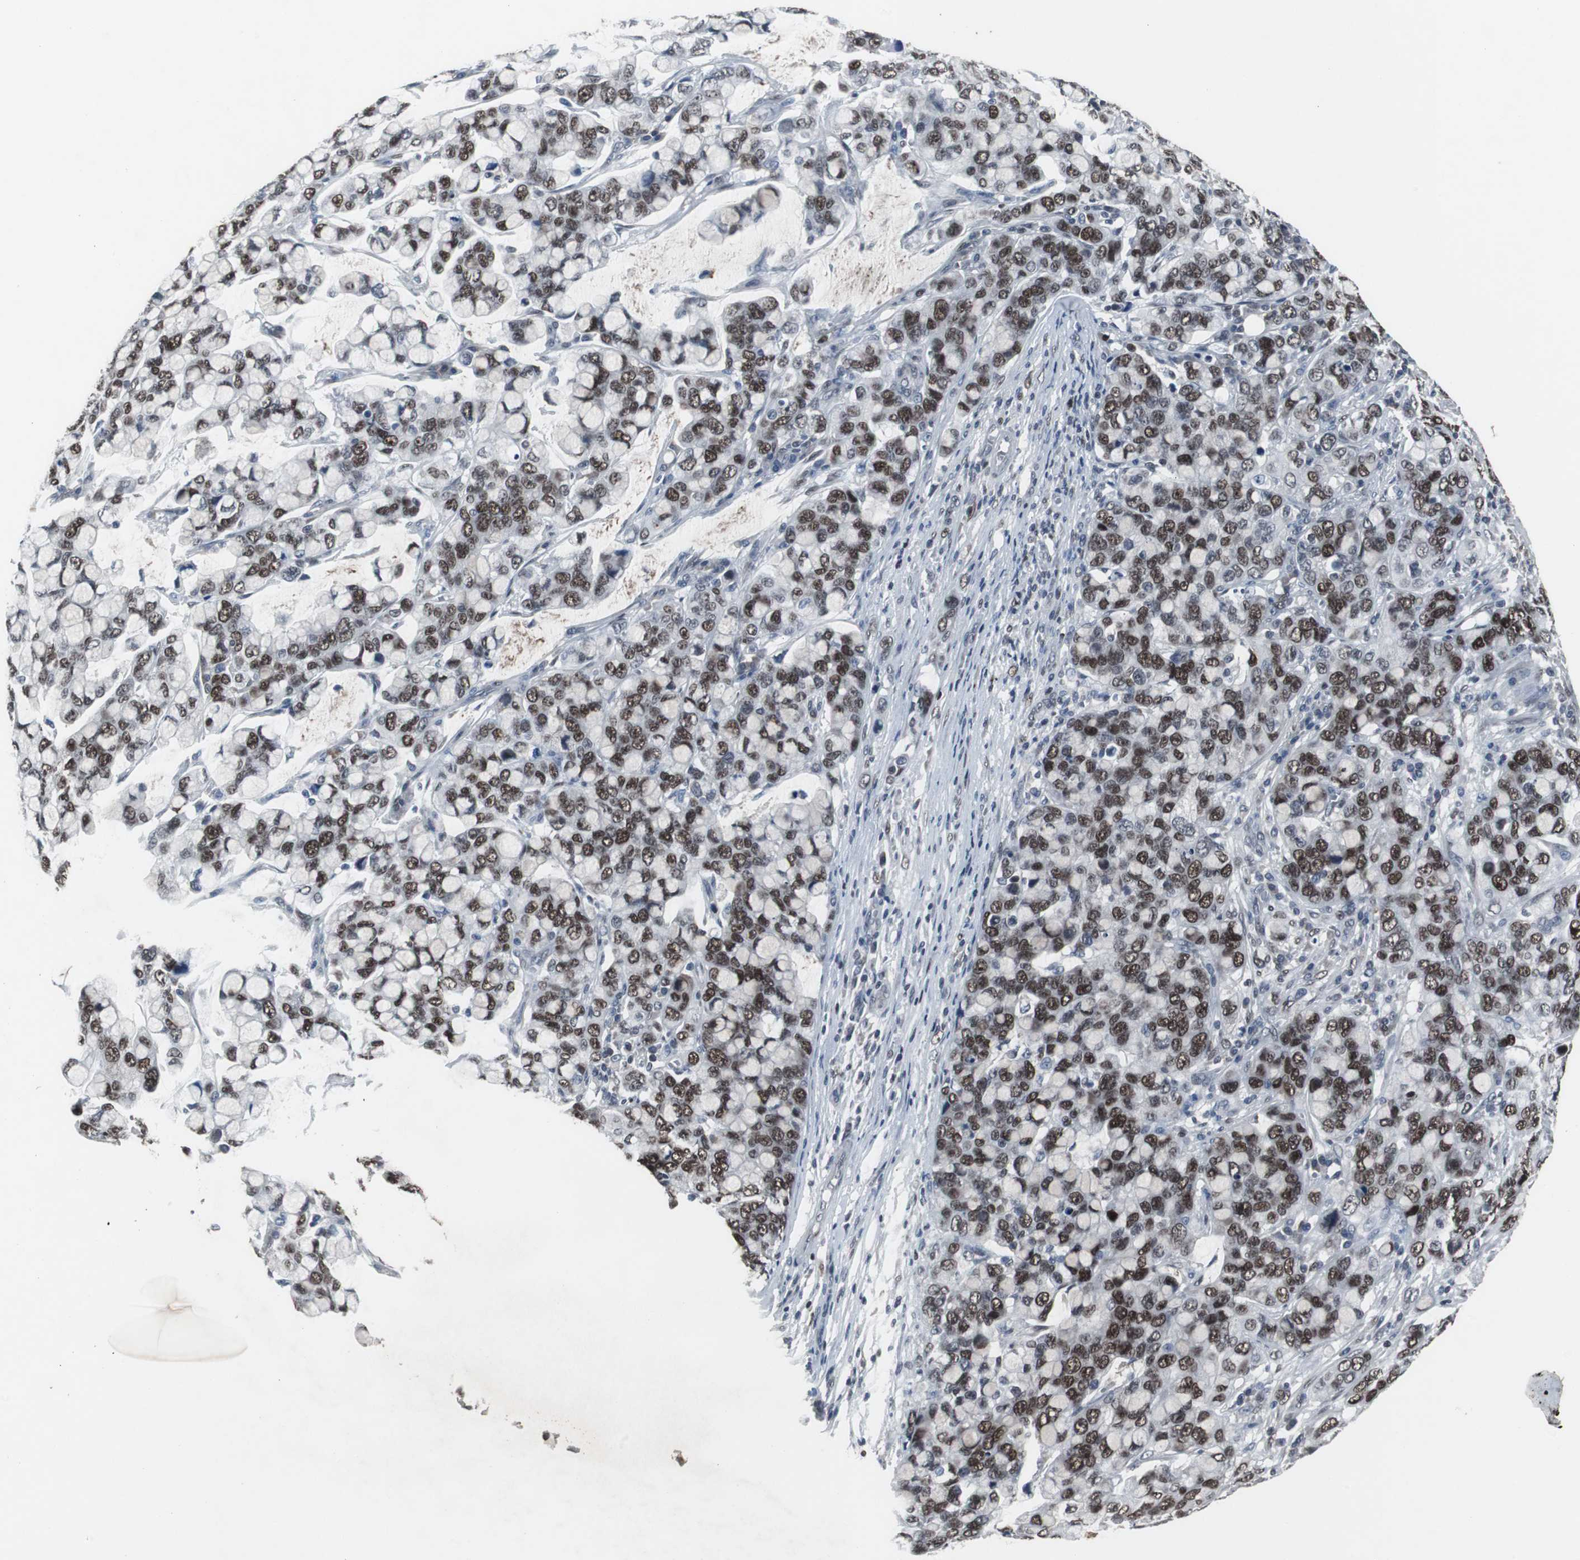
{"staining": {"intensity": "strong", "quantity": ">75%", "location": "nuclear"}, "tissue": "stomach cancer", "cell_type": "Tumor cells", "image_type": "cancer", "snomed": [{"axis": "morphology", "description": "Adenocarcinoma, NOS"}, {"axis": "topography", "description": "Stomach, lower"}], "caption": "Protein staining by immunohistochemistry exhibits strong nuclear positivity in about >75% of tumor cells in stomach cancer (adenocarcinoma).", "gene": "FOXP4", "patient": {"sex": "male", "age": 84}}